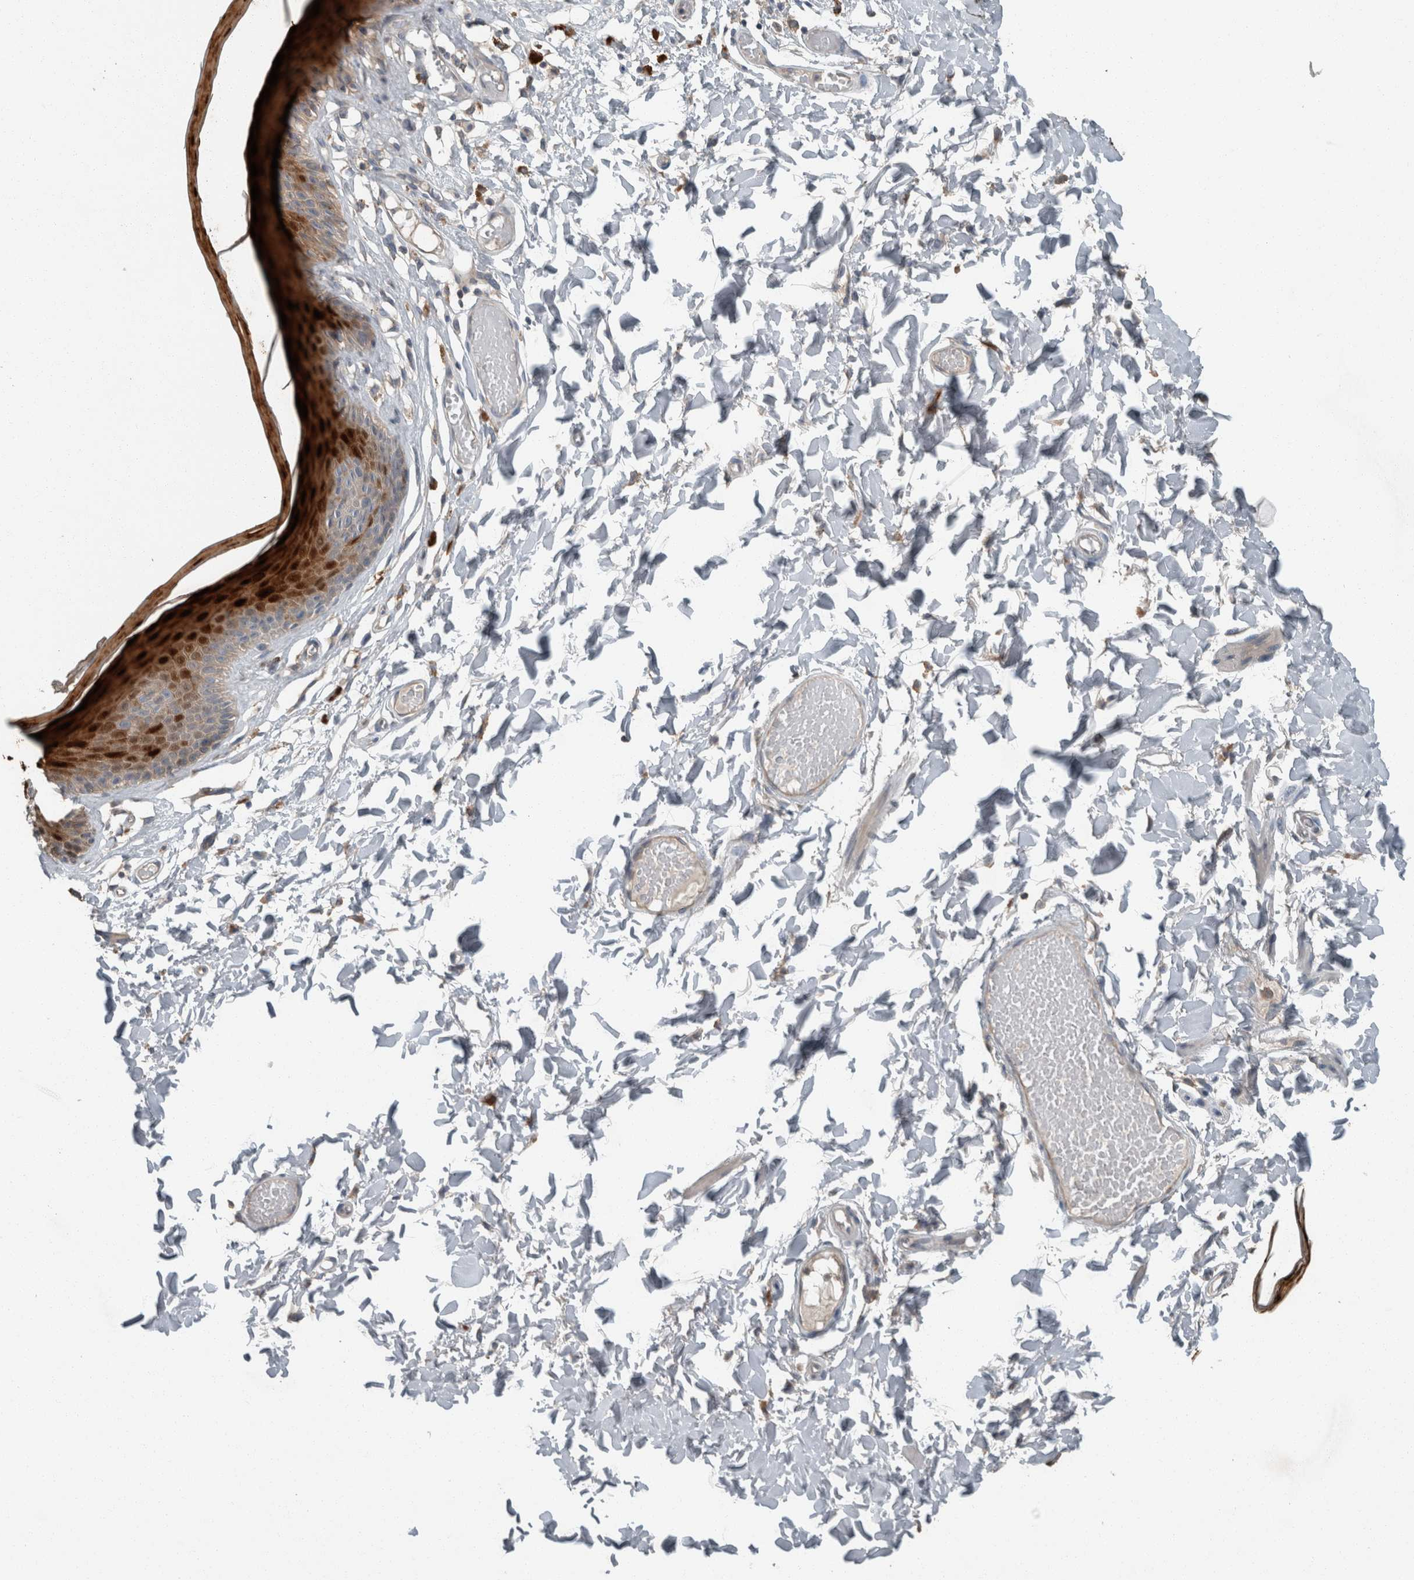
{"staining": {"intensity": "strong", "quantity": "25%-75%", "location": "cytoplasmic/membranous,nuclear"}, "tissue": "skin", "cell_type": "Epidermal cells", "image_type": "normal", "snomed": [{"axis": "morphology", "description": "Normal tissue, NOS"}, {"axis": "topography", "description": "Vulva"}], "caption": "A histopathology image of human skin stained for a protein shows strong cytoplasmic/membranous,nuclear brown staining in epidermal cells.", "gene": "KNTC1", "patient": {"sex": "female", "age": 73}}